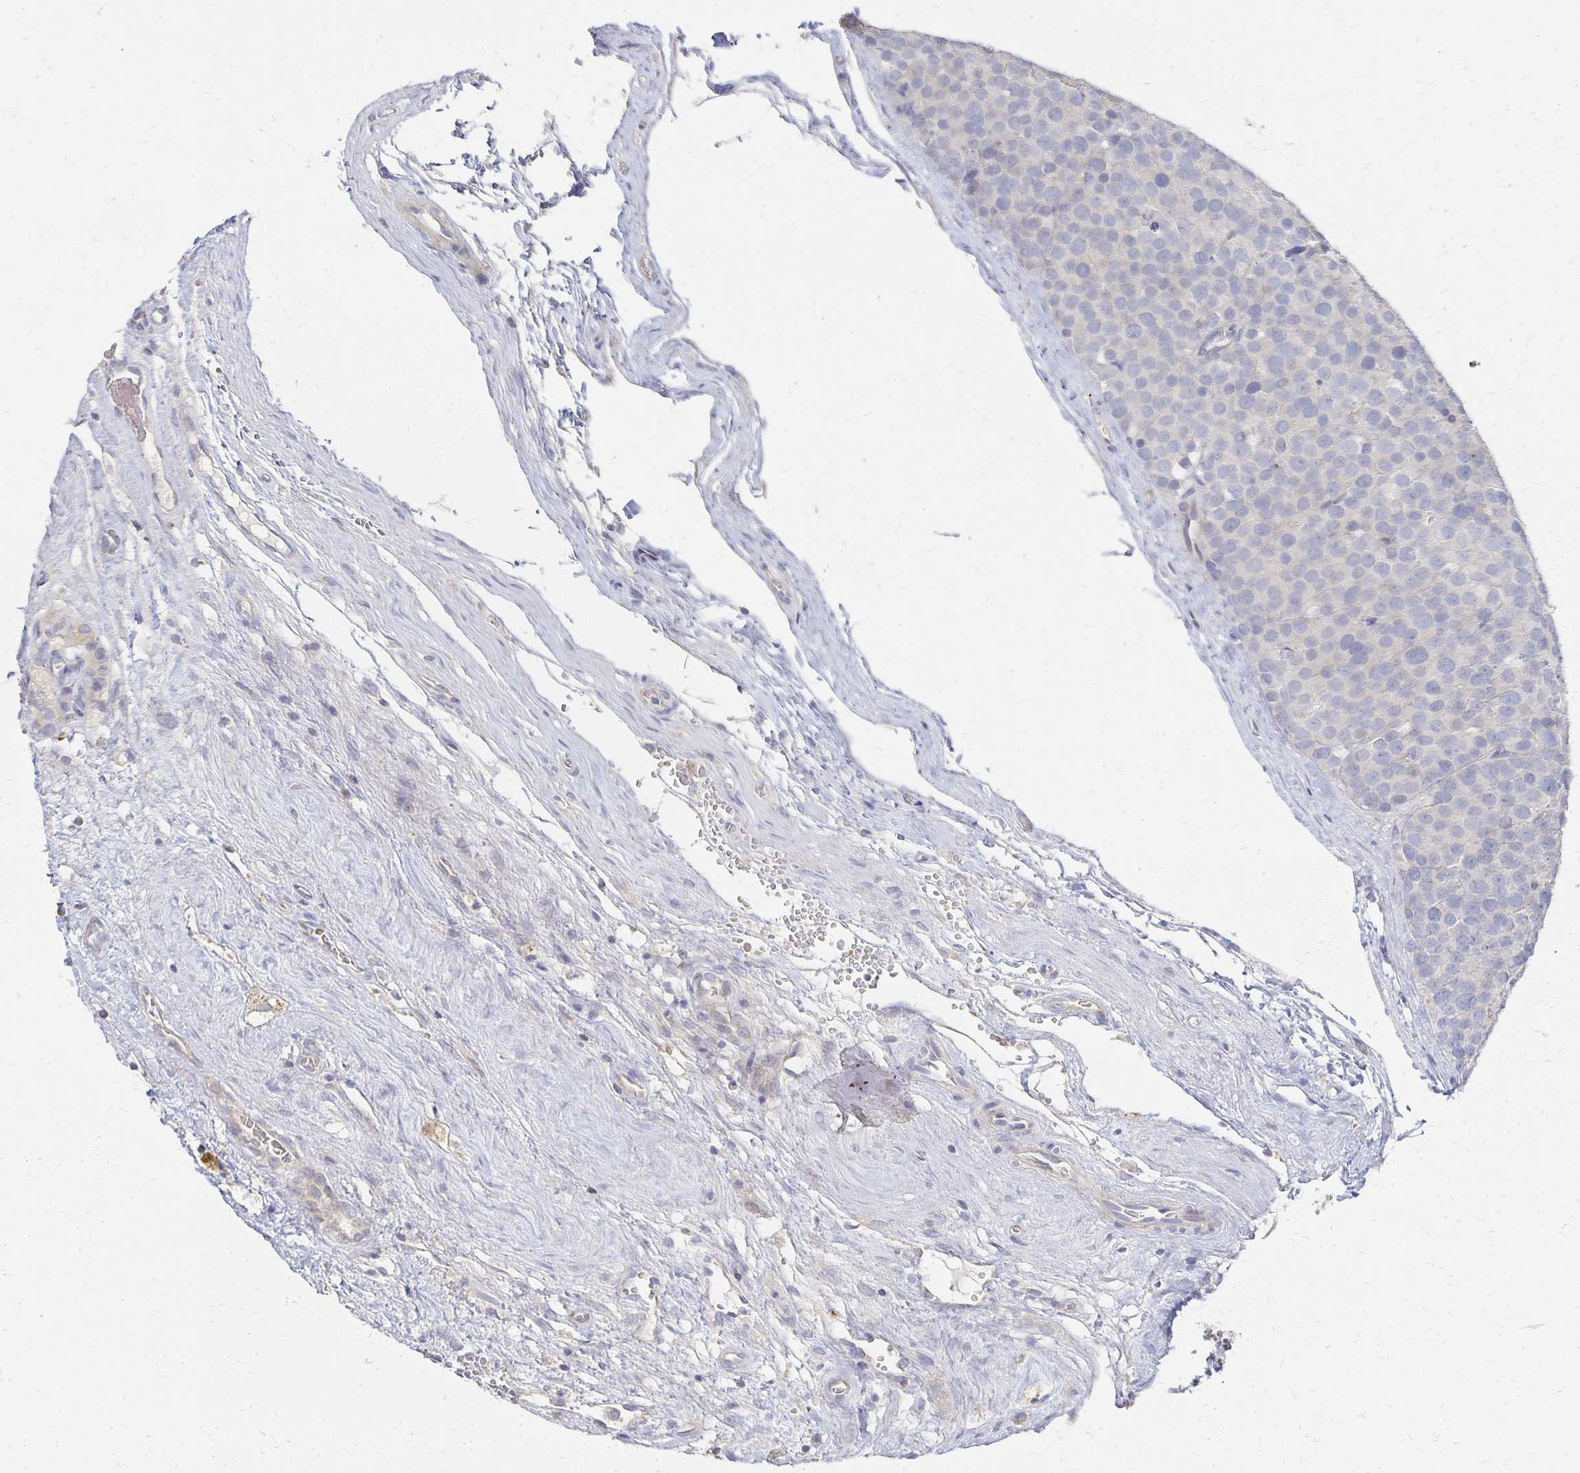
{"staining": {"intensity": "negative", "quantity": "none", "location": "none"}, "tissue": "testis cancer", "cell_type": "Tumor cells", "image_type": "cancer", "snomed": [{"axis": "morphology", "description": "Seminoma, NOS"}, {"axis": "topography", "description": "Testis"}], "caption": "High magnification brightfield microscopy of testis seminoma stained with DAB (brown) and counterstained with hematoxylin (blue): tumor cells show no significant expression.", "gene": "CST6", "patient": {"sex": "male", "age": 71}}